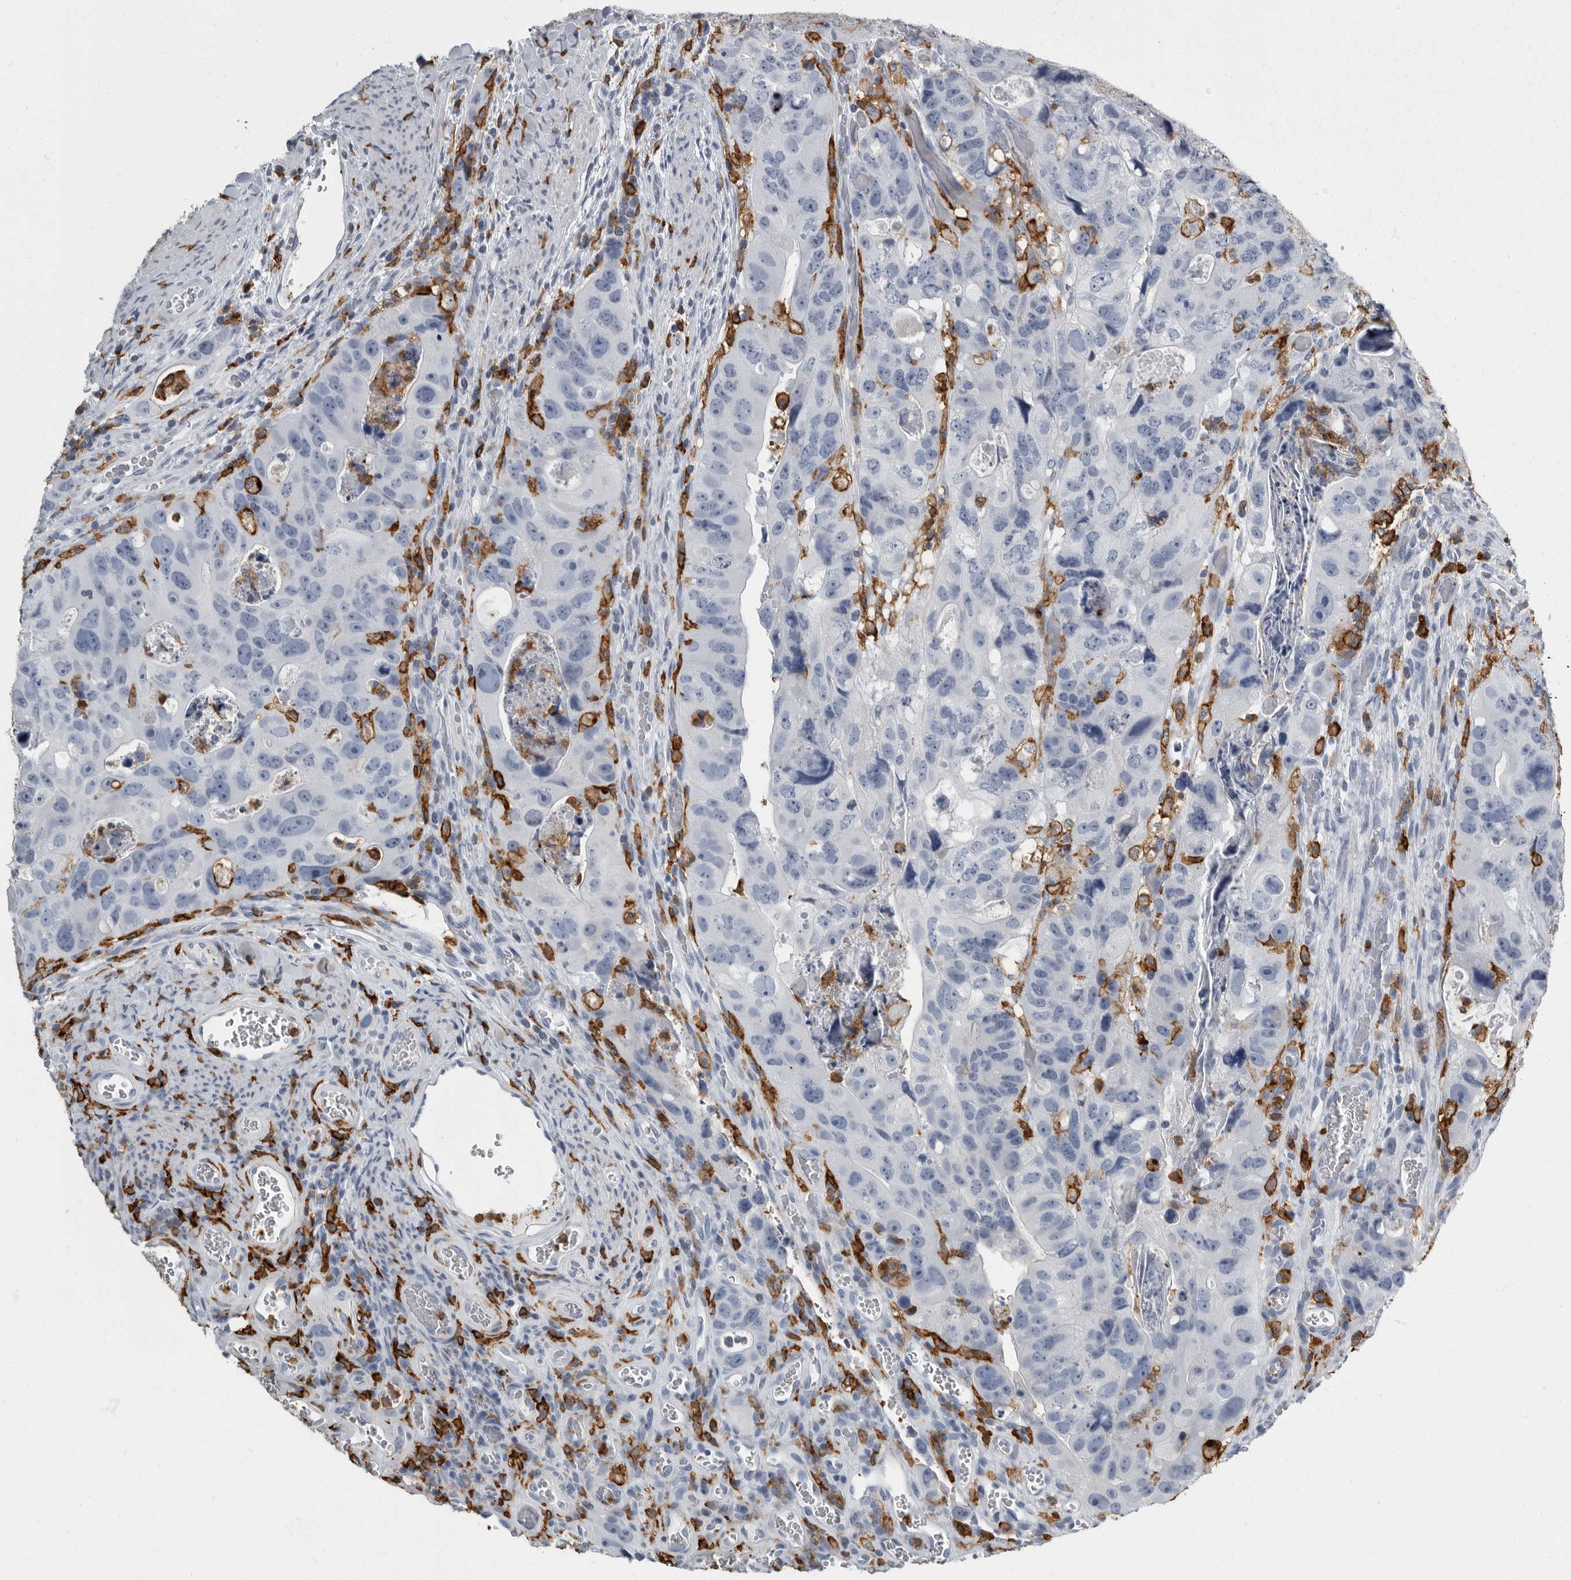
{"staining": {"intensity": "negative", "quantity": "none", "location": "none"}, "tissue": "colorectal cancer", "cell_type": "Tumor cells", "image_type": "cancer", "snomed": [{"axis": "morphology", "description": "Adenocarcinoma, NOS"}, {"axis": "topography", "description": "Rectum"}], "caption": "IHC image of neoplastic tissue: adenocarcinoma (colorectal) stained with DAB (3,3'-diaminobenzidine) shows no significant protein positivity in tumor cells.", "gene": "FCER1G", "patient": {"sex": "male", "age": 59}}